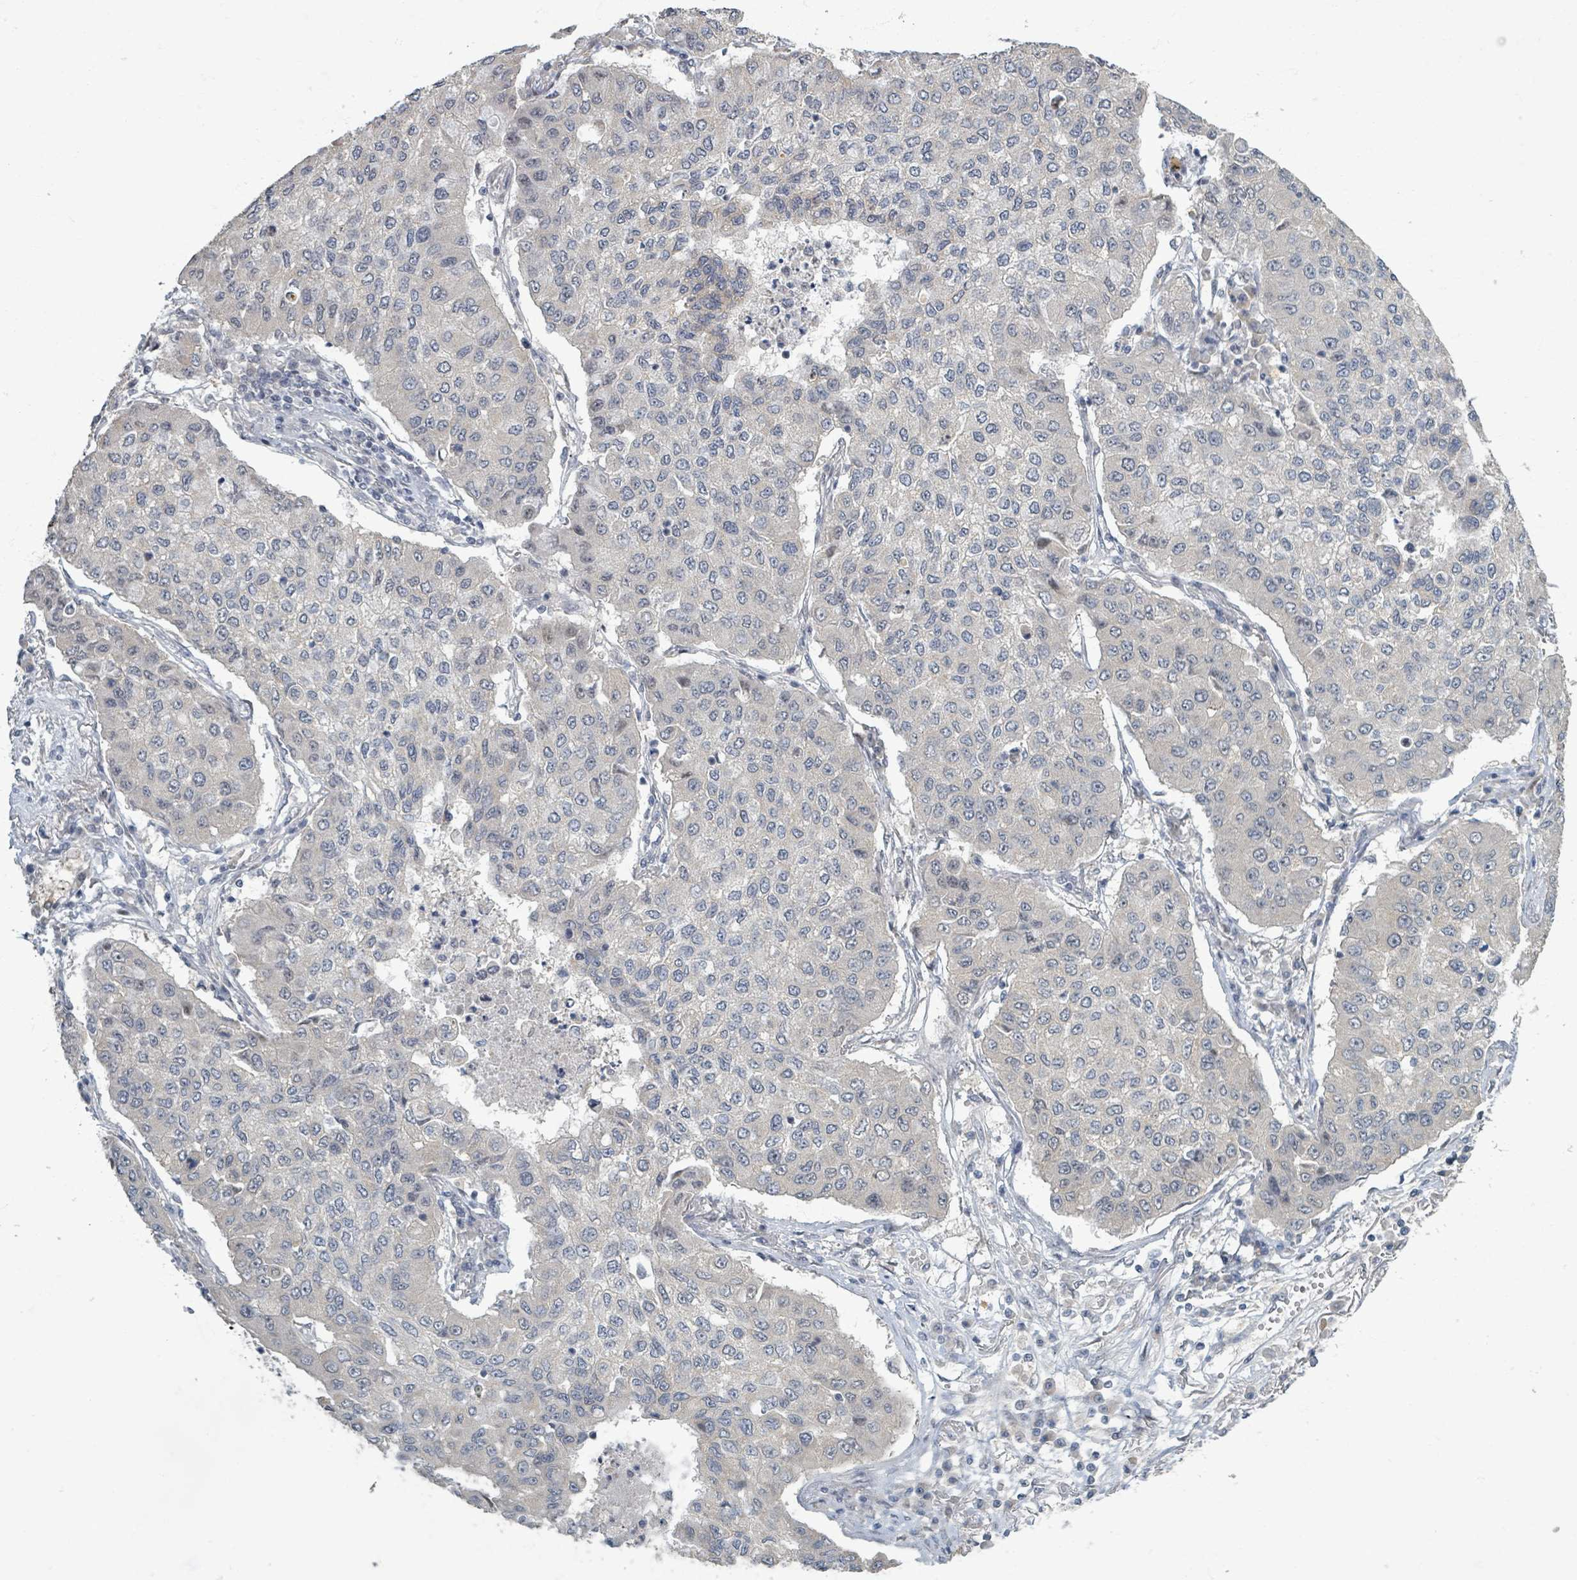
{"staining": {"intensity": "negative", "quantity": "none", "location": "none"}, "tissue": "lung cancer", "cell_type": "Tumor cells", "image_type": "cancer", "snomed": [{"axis": "morphology", "description": "Squamous cell carcinoma, NOS"}, {"axis": "topography", "description": "Lung"}], "caption": "This is a photomicrograph of IHC staining of lung cancer (squamous cell carcinoma), which shows no positivity in tumor cells. Brightfield microscopy of IHC stained with DAB (brown) and hematoxylin (blue), captured at high magnification.", "gene": "INTS15", "patient": {"sex": "male", "age": 74}}